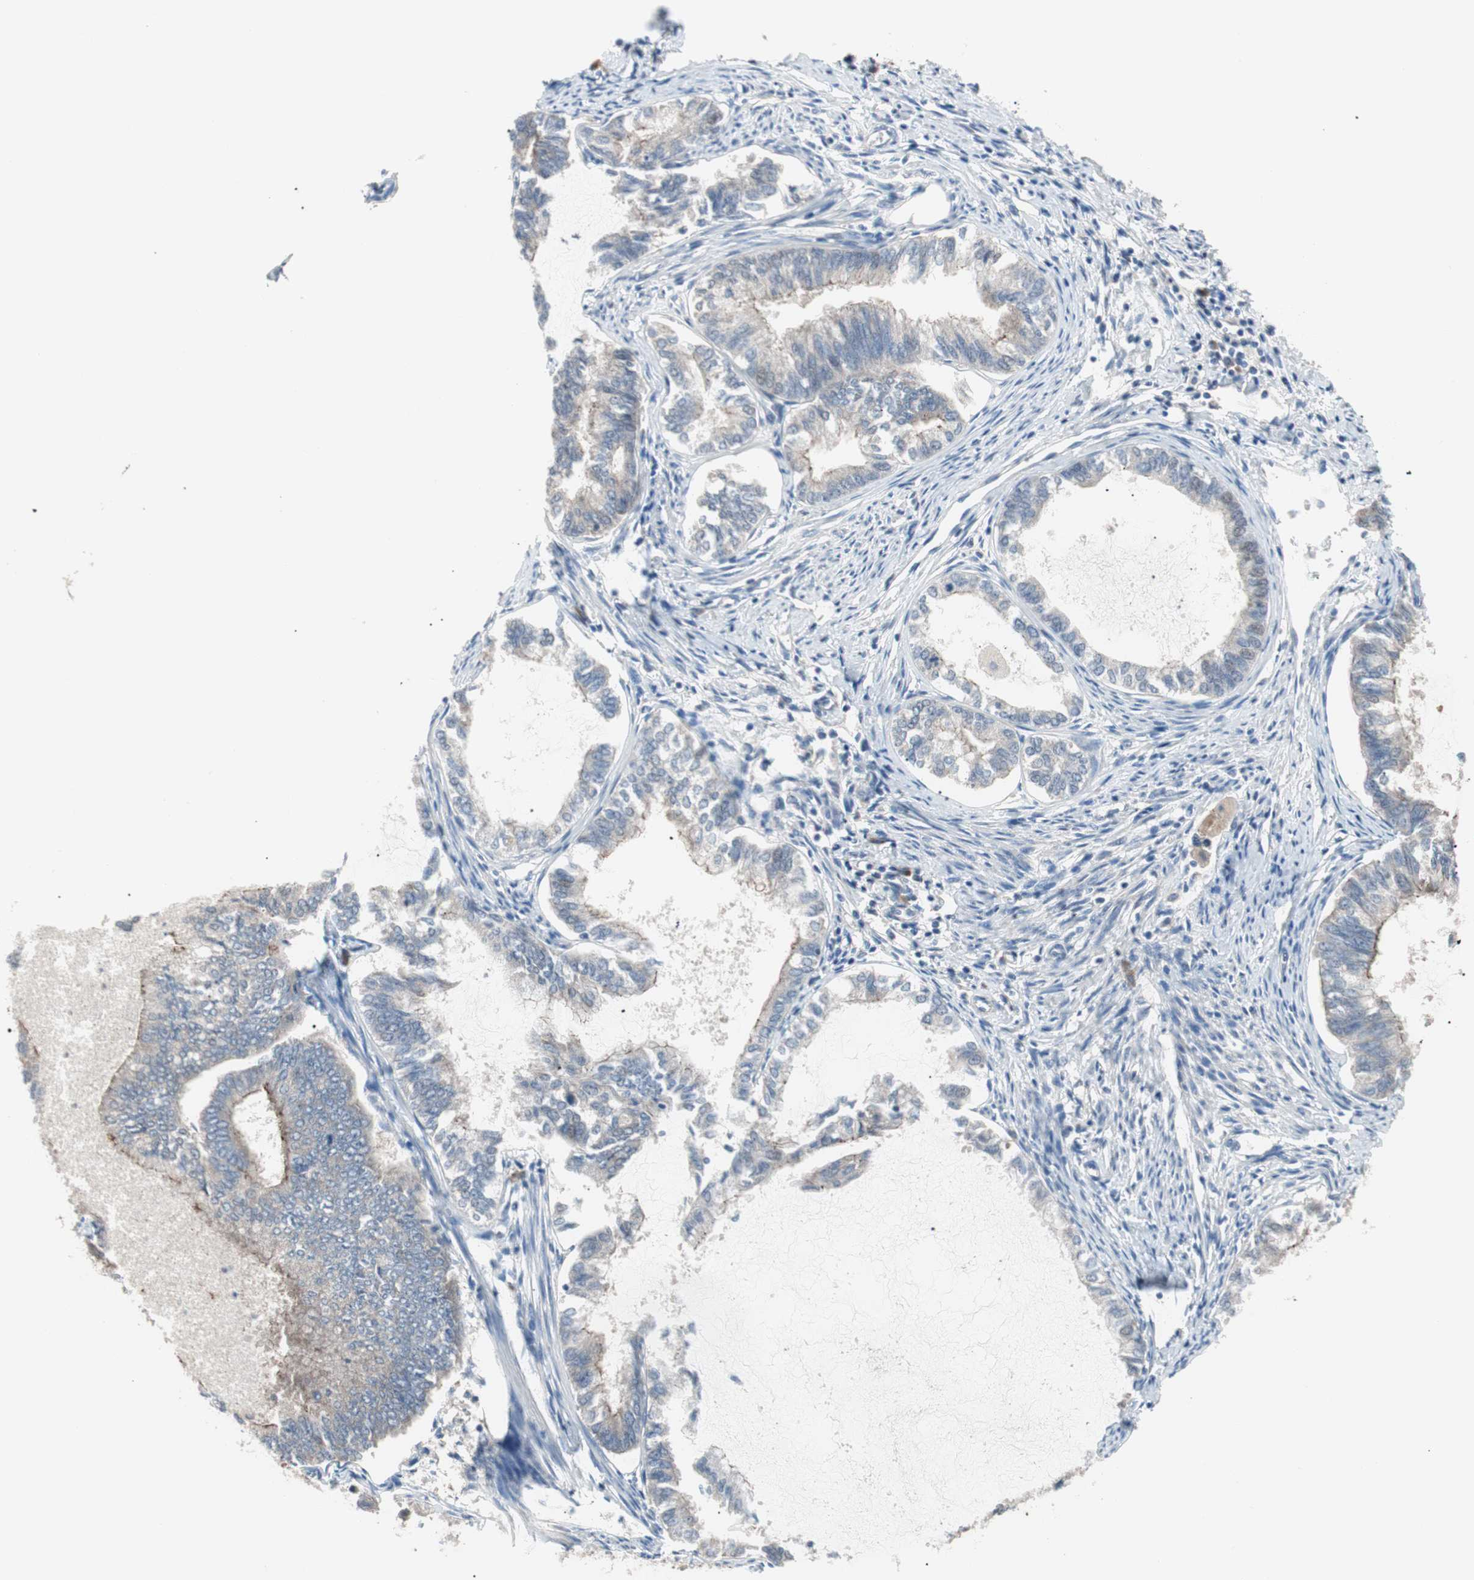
{"staining": {"intensity": "weak", "quantity": "25%-75%", "location": "cytoplasmic/membranous"}, "tissue": "endometrial cancer", "cell_type": "Tumor cells", "image_type": "cancer", "snomed": [{"axis": "morphology", "description": "Adenocarcinoma, NOS"}, {"axis": "topography", "description": "Endometrium"}], "caption": "Endometrial cancer (adenocarcinoma) tissue exhibits weak cytoplasmic/membranous expression in approximately 25%-75% of tumor cells", "gene": "PCK1", "patient": {"sex": "female", "age": 86}}